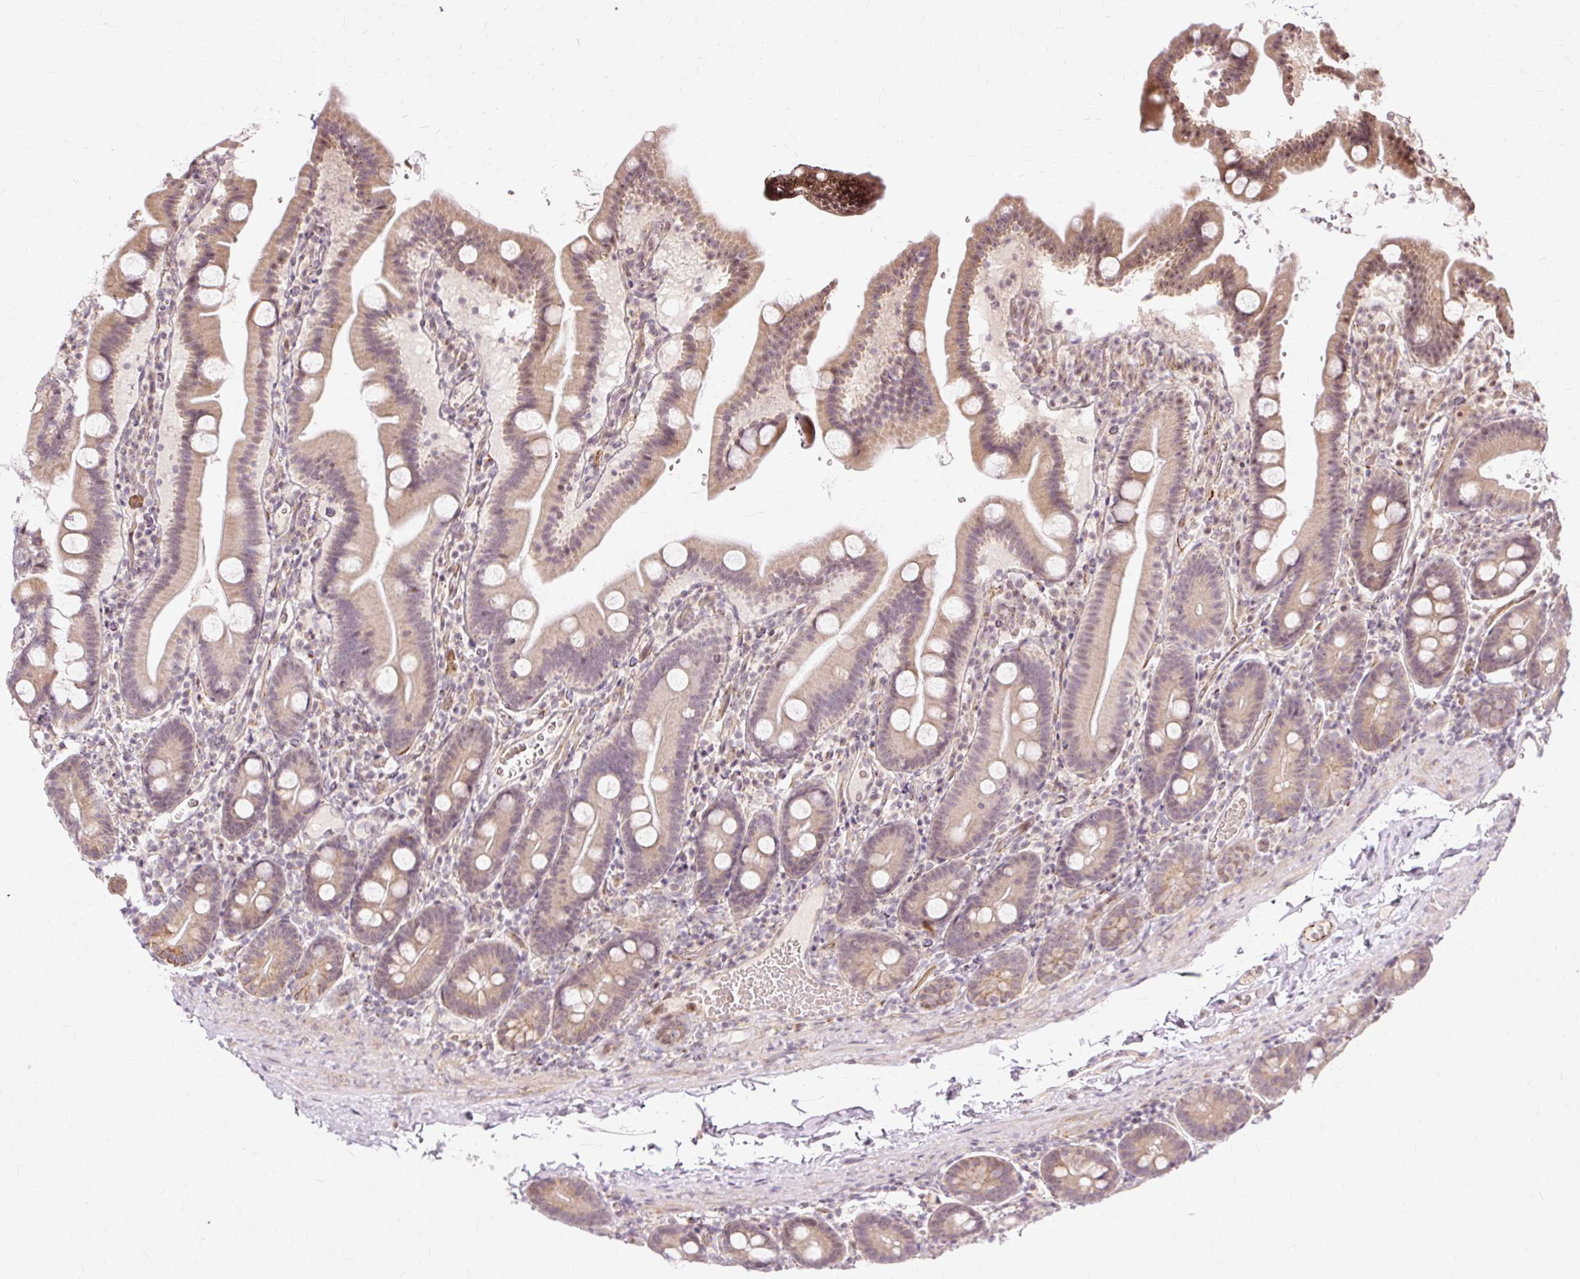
{"staining": {"intensity": "moderate", "quantity": "25%-75%", "location": "cytoplasmic/membranous,nuclear"}, "tissue": "duodenum", "cell_type": "Glandular cells", "image_type": "normal", "snomed": [{"axis": "morphology", "description": "Normal tissue, NOS"}, {"axis": "topography", "description": "Duodenum"}], "caption": "Brown immunohistochemical staining in benign human duodenum reveals moderate cytoplasmic/membranous,nuclear positivity in approximately 25%-75% of glandular cells. (IHC, brightfield microscopy, high magnification).", "gene": "MMACHC", "patient": {"sex": "male", "age": 55}}